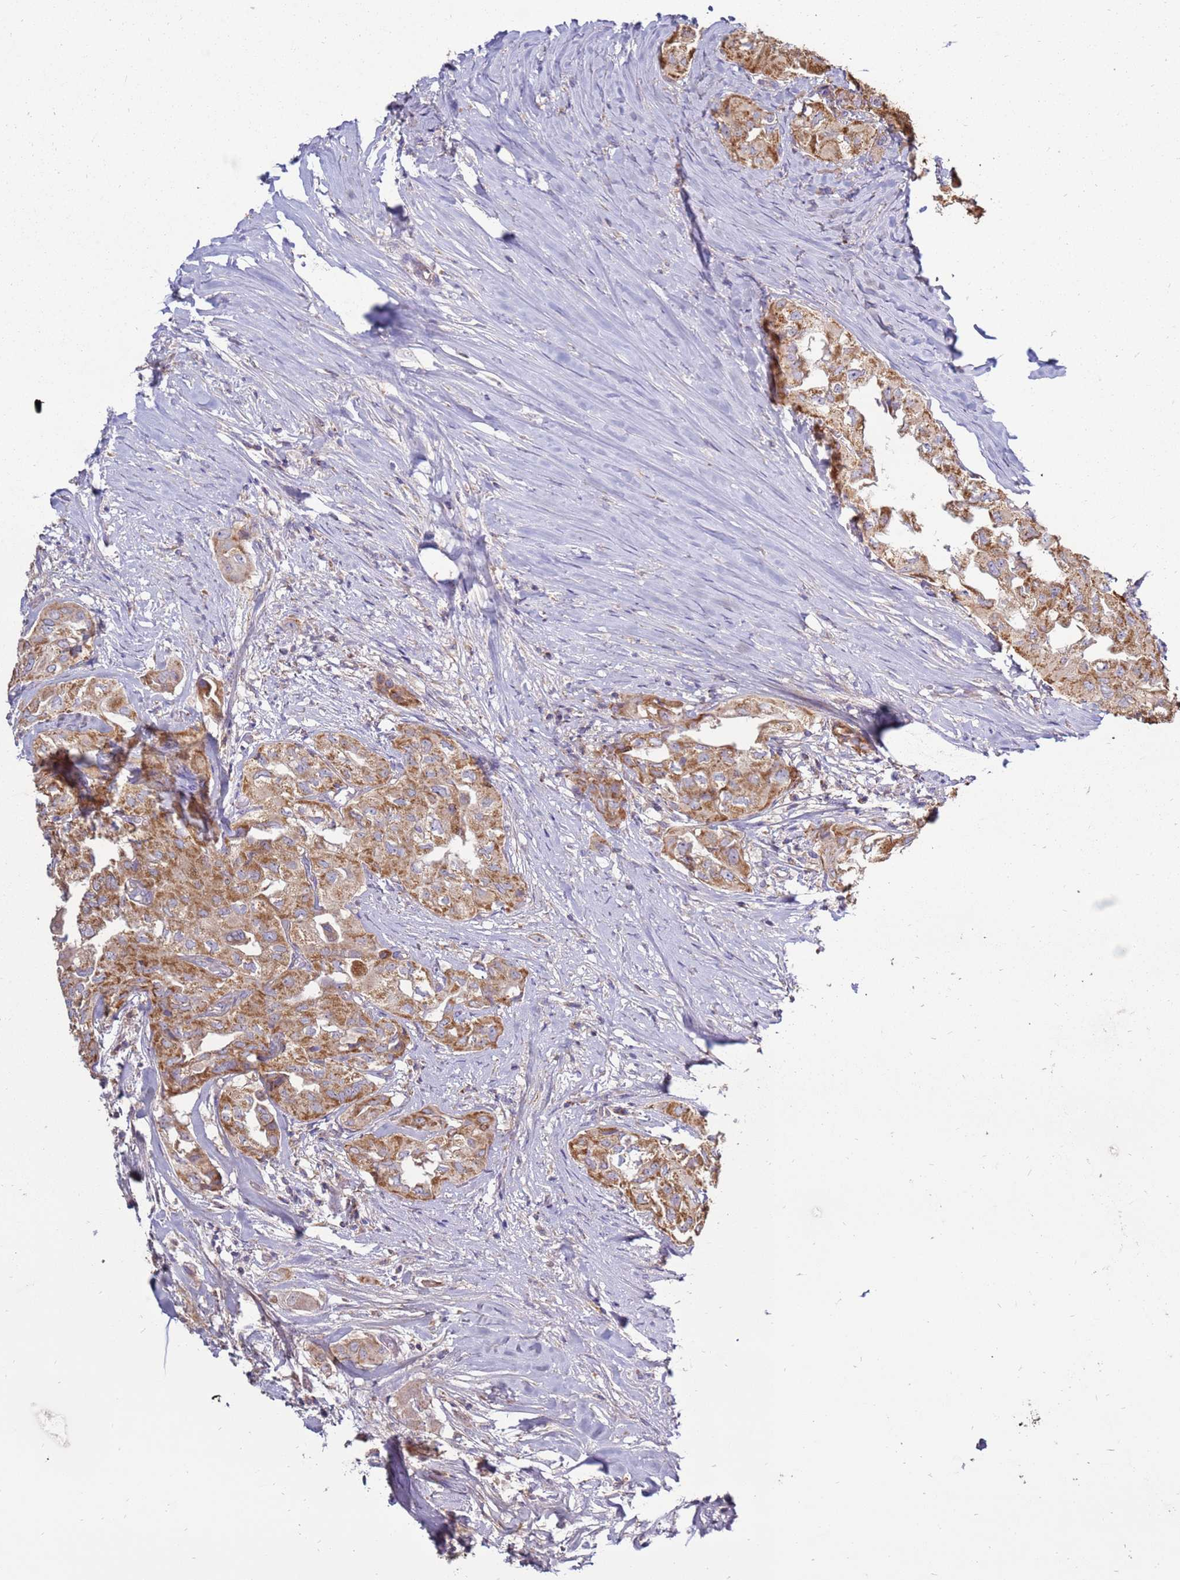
{"staining": {"intensity": "strong", "quantity": ">75%", "location": "cytoplasmic/membranous"}, "tissue": "thyroid cancer", "cell_type": "Tumor cells", "image_type": "cancer", "snomed": [{"axis": "morphology", "description": "Papillary adenocarcinoma, NOS"}, {"axis": "topography", "description": "Thyroid gland"}], "caption": "Papillary adenocarcinoma (thyroid) tissue demonstrates strong cytoplasmic/membranous staining in about >75% of tumor cells, visualized by immunohistochemistry. (brown staining indicates protein expression, while blue staining denotes nuclei).", "gene": "TRAPPC4", "patient": {"sex": "female", "age": 59}}